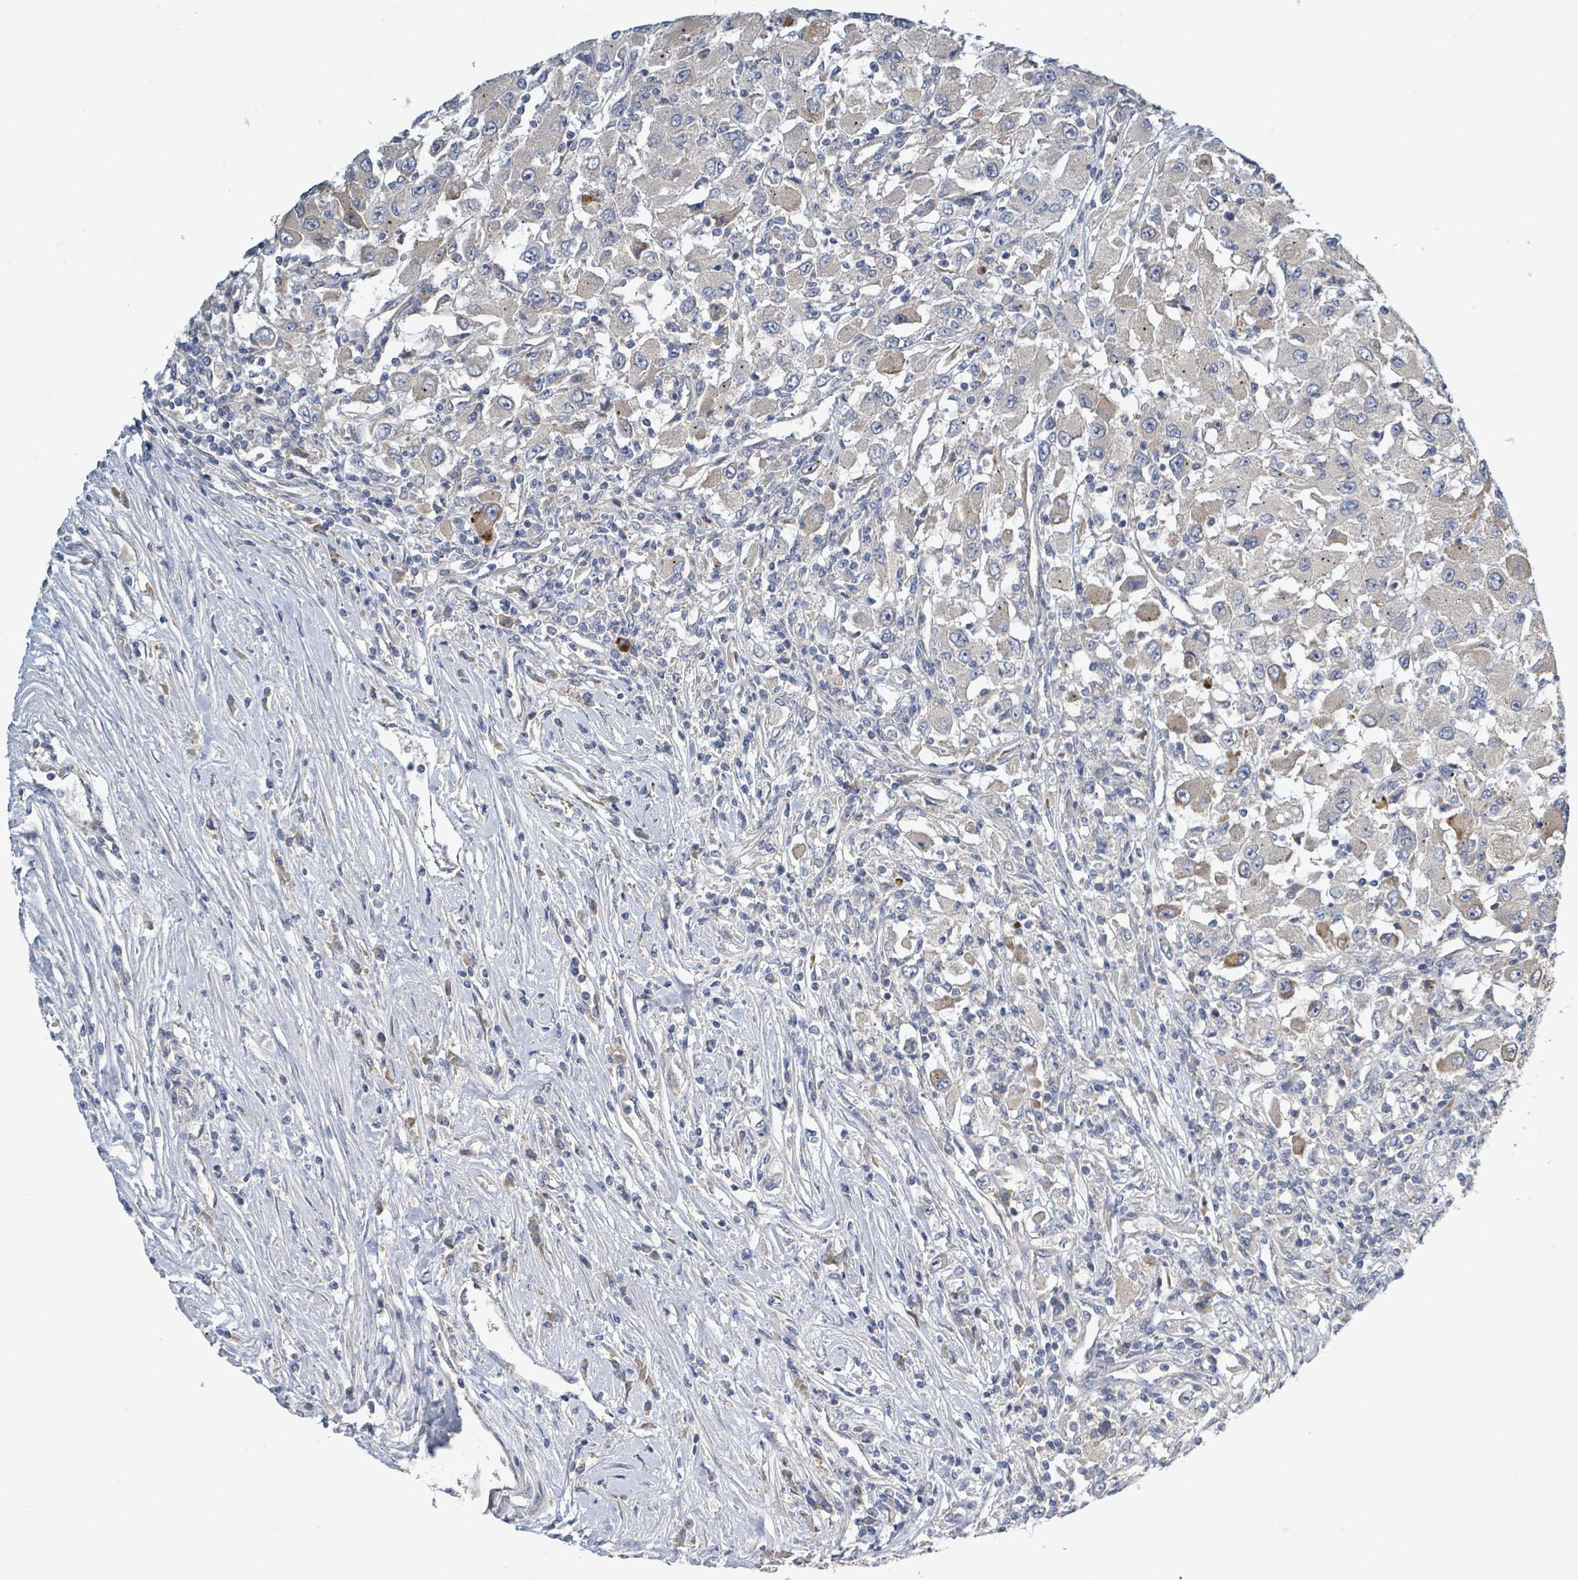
{"staining": {"intensity": "negative", "quantity": "none", "location": "none"}, "tissue": "renal cancer", "cell_type": "Tumor cells", "image_type": "cancer", "snomed": [{"axis": "morphology", "description": "Adenocarcinoma, NOS"}, {"axis": "topography", "description": "Kidney"}], "caption": "Immunohistochemistry of renal cancer shows no positivity in tumor cells.", "gene": "CFAP210", "patient": {"sex": "female", "age": 67}}